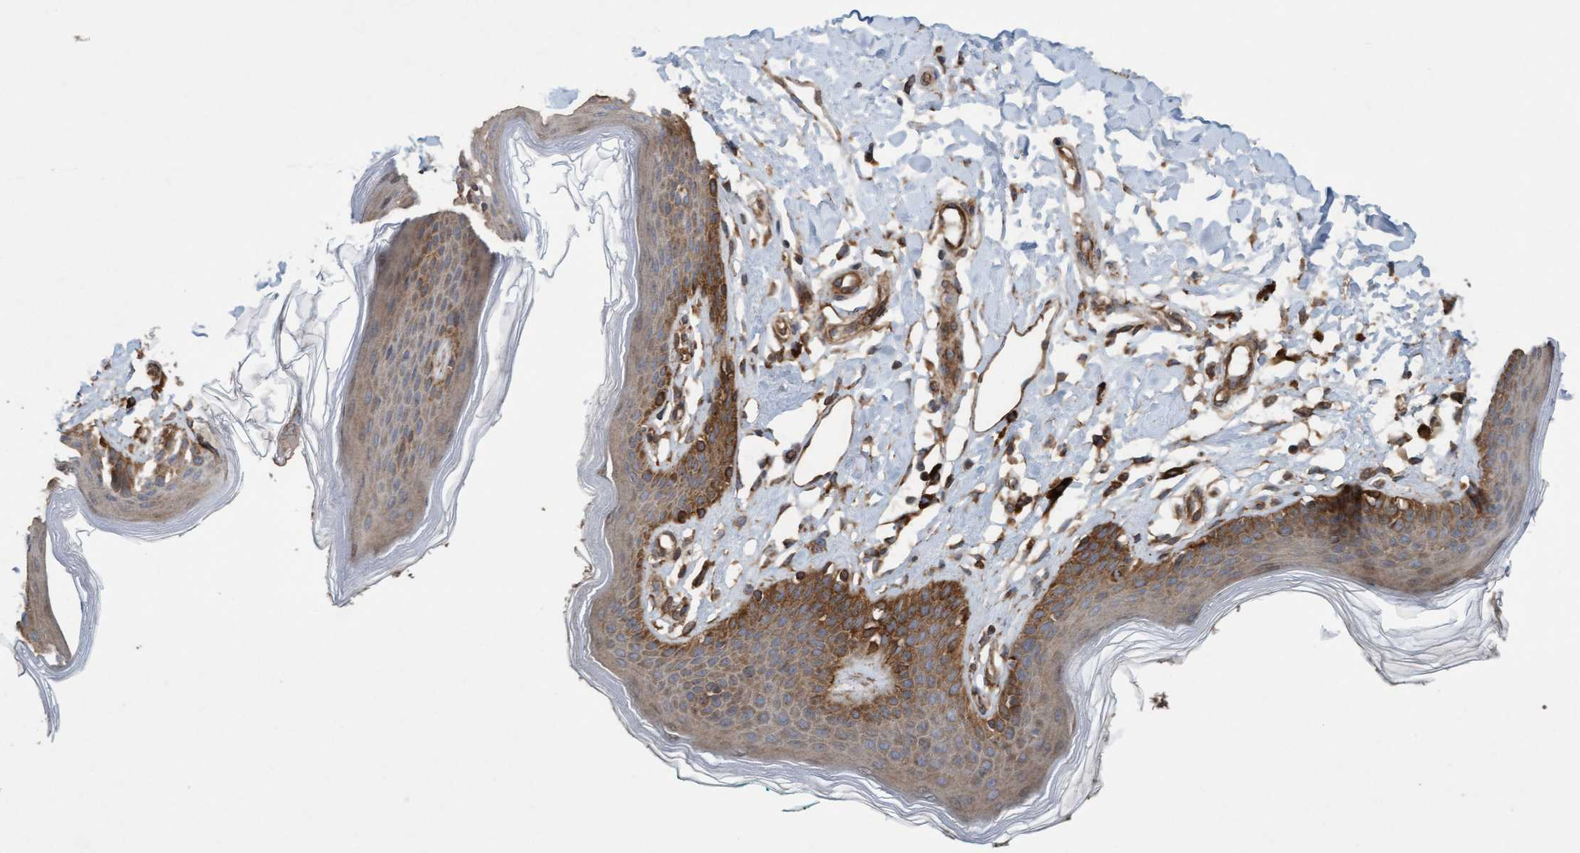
{"staining": {"intensity": "strong", "quantity": ">75%", "location": "cytoplasmic/membranous"}, "tissue": "skin", "cell_type": "Epidermal cells", "image_type": "normal", "snomed": [{"axis": "morphology", "description": "Normal tissue, NOS"}, {"axis": "topography", "description": "Vulva"}], "caption": "Unremarkable skin shows strong cytoplasmic/membranous staining in about >75% of epidermal cells, visualized by immunohistochemistry. (DAB (3,3'-diaminobenzidine) IHC, brown staining for protein, blue staining for nuclei).", "gene": "CDC42EP4", "patient": {"sex": "female", "age": 66}}